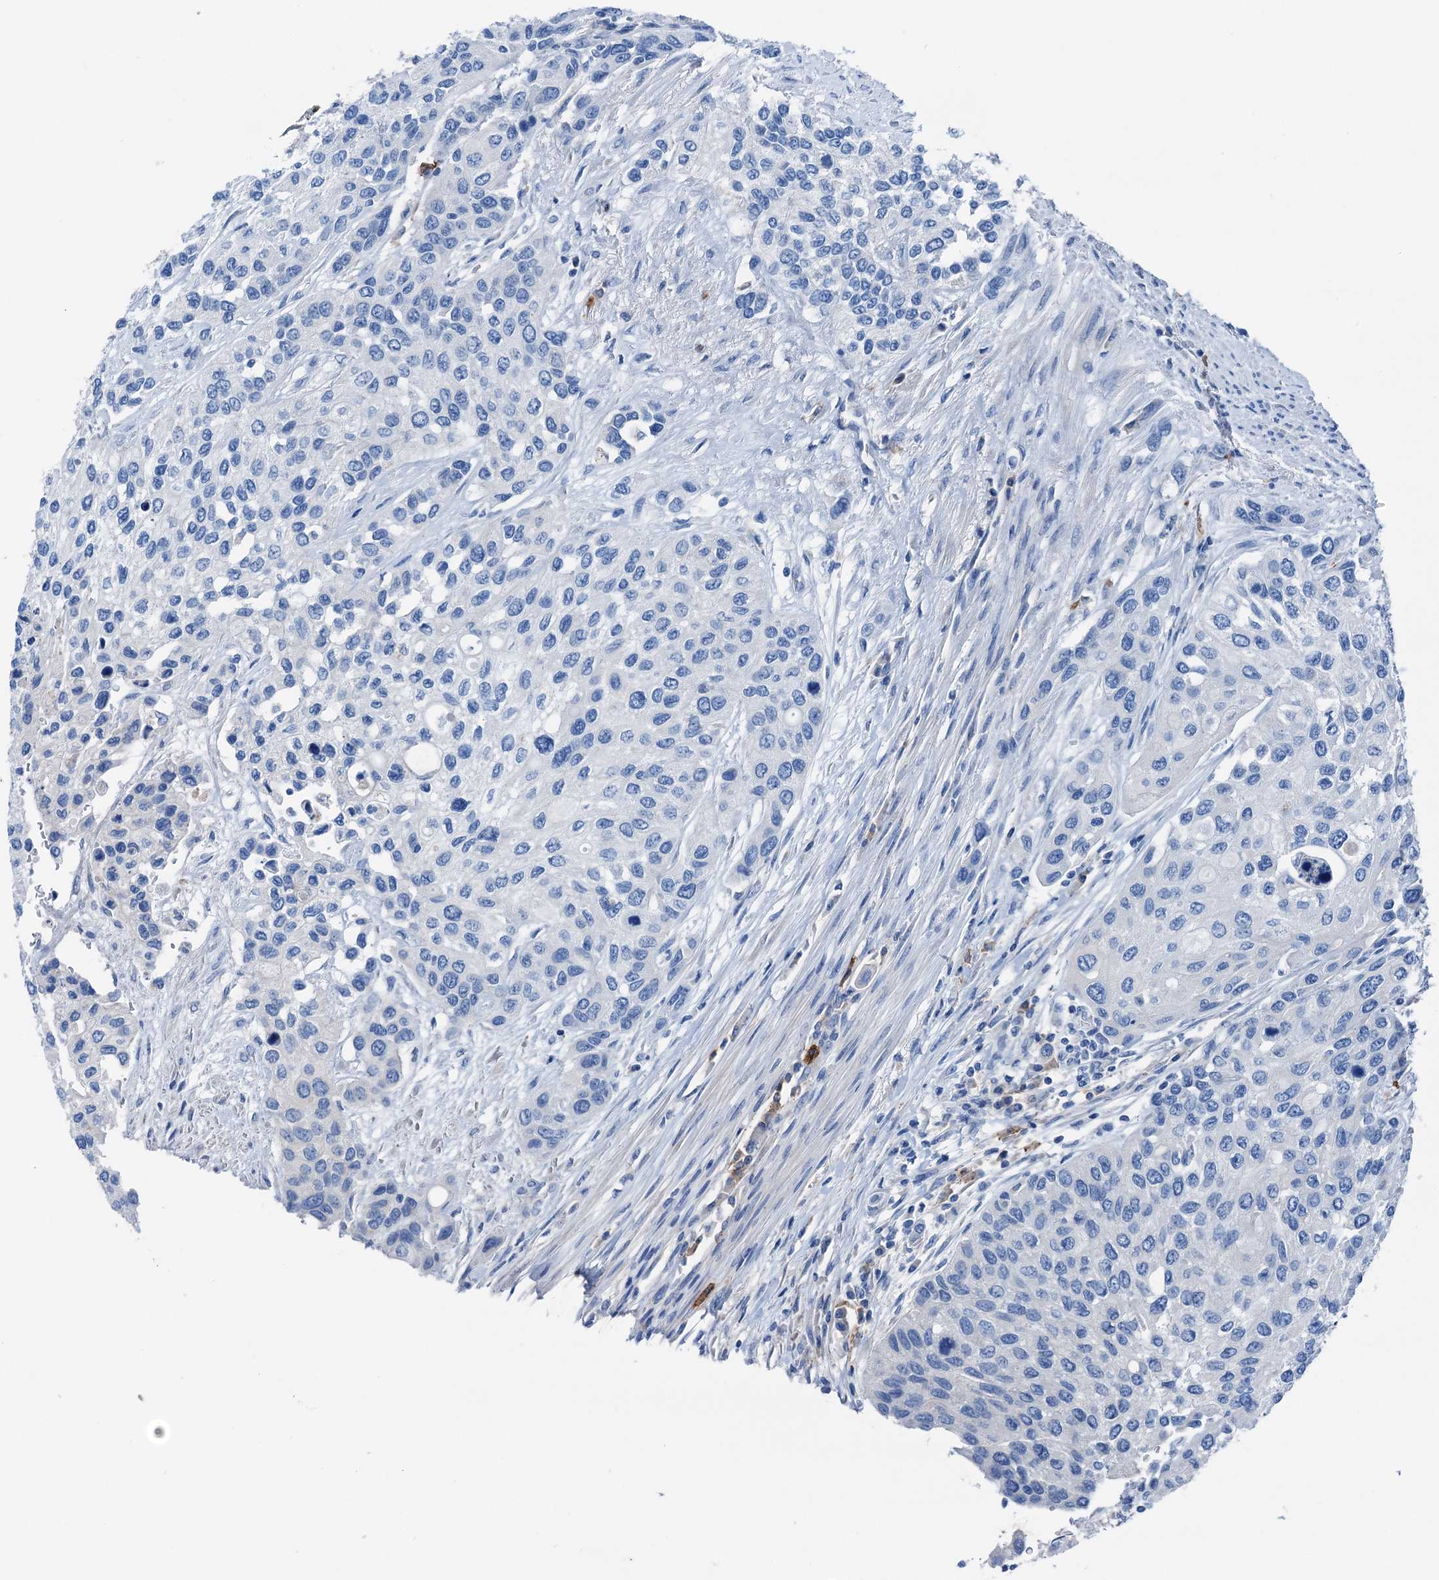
{"staining": {"intensity": "negative", "quantity": "none", "location": "none"}, "tissue": "urothelial cancer", "cell_type": "Tumor cells", "image_type": "cancer", "snomed": [{"axis": "morphology", "description": "Normal tissue, NOS"}, {"axis": "morphology", "description": "Urothelial carcinoma, High grade"}, {"axis": "topography", "description": "Vascular tissue"}, {"axis": "topography", "description": "Urinary bladder"}], "caption": "Image shows no significant protein positivity in tumor cells of high-grade urothelial carcinoma.", "gene": "C1QTNF4", "patient": {"sex": "female", "age": 56}}